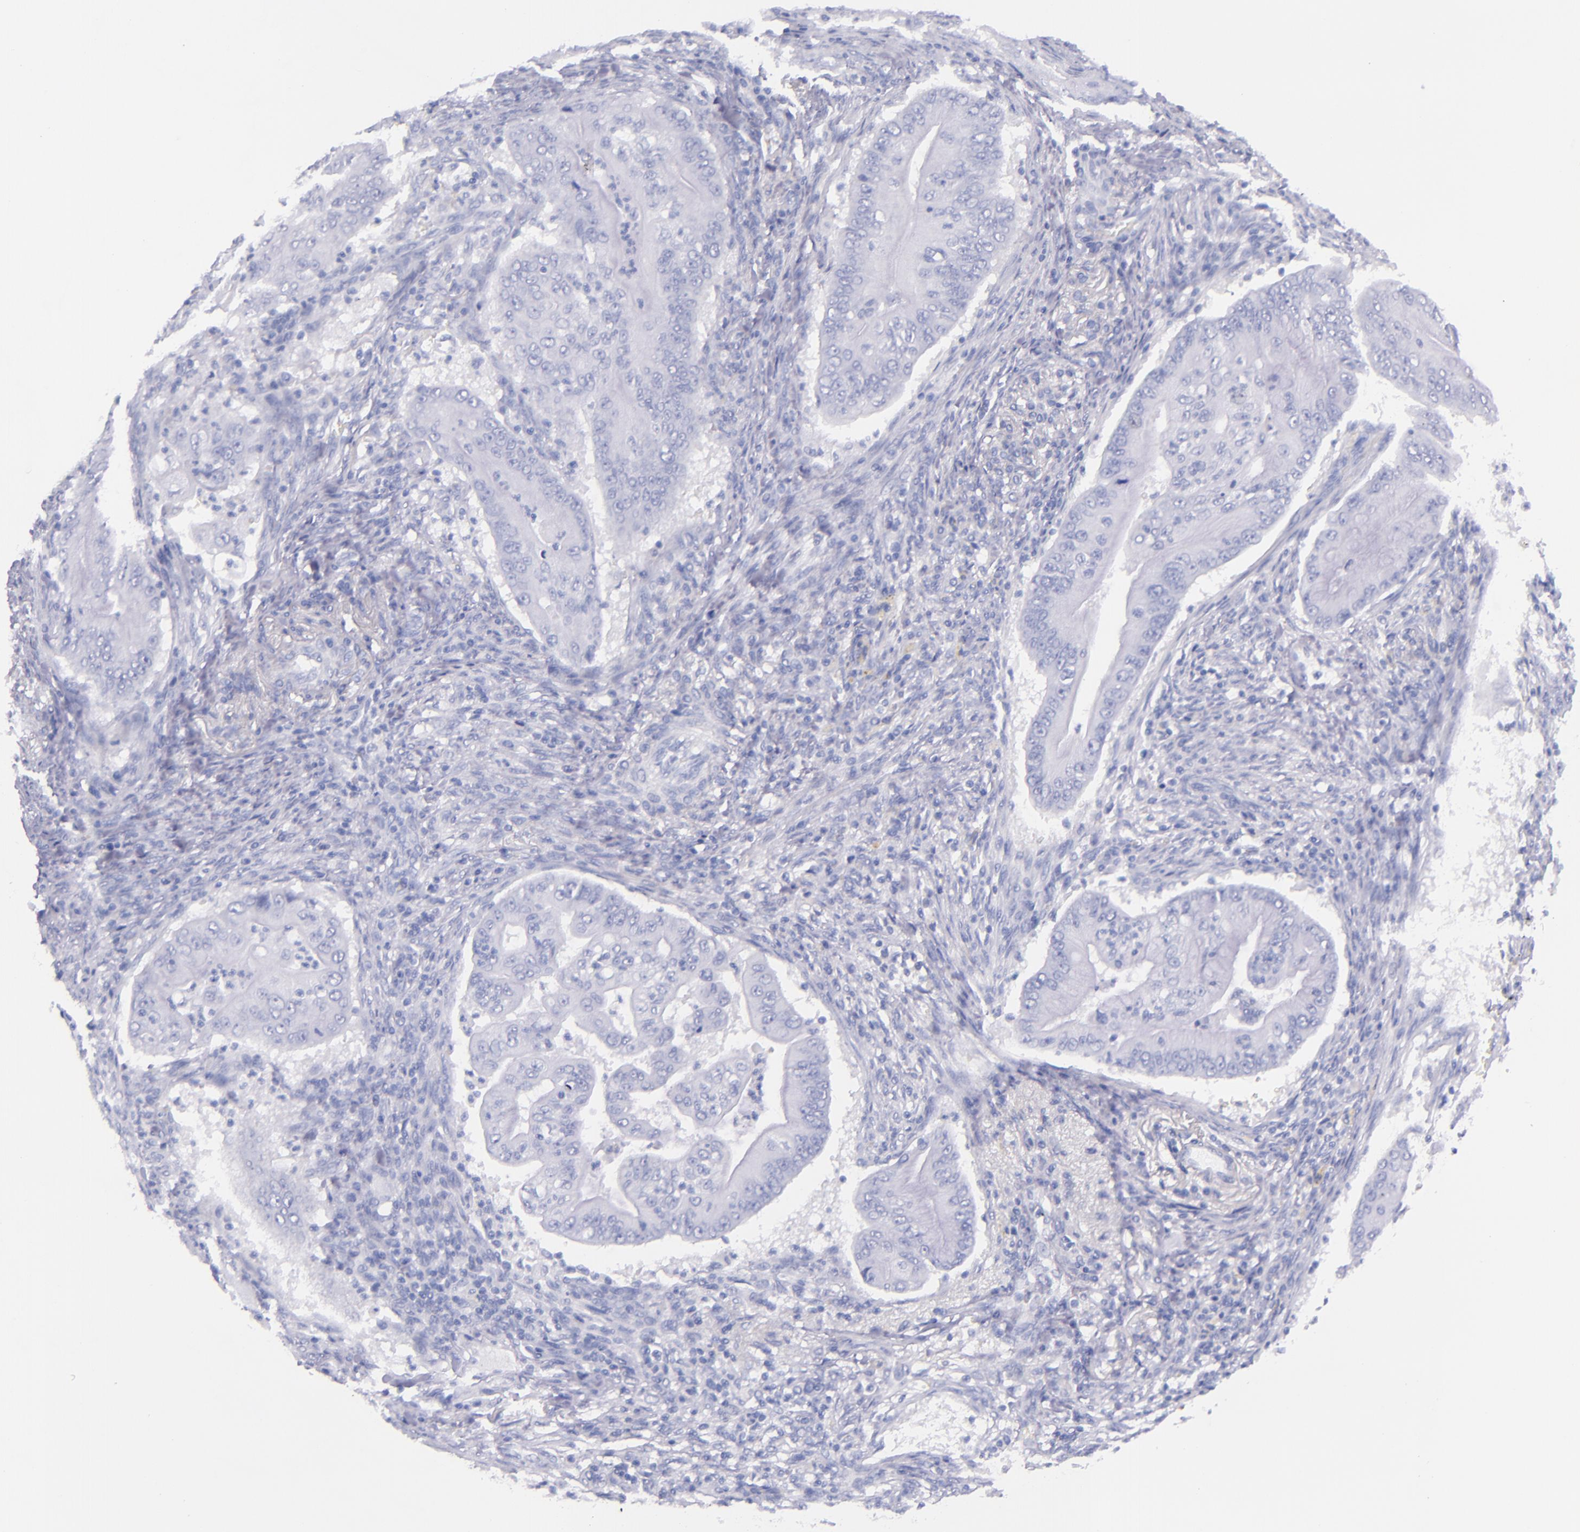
{"staining": {"intensity": "negative", "quantity": "none", "location": "none"}, "tissue": "pancreatic cancer", "cell_type": "Tumor cells", "image_type": "cancer", "snomed": [{"axis": "morphology", "description": "Adenocarcinoma, NOS"}, {"axis": "topography", "description": "Pancreas"}], "caption": "Histopathology image shows no significant protein positivity in tumor cells of pancreatic adenocarcinoma.", "gene": "SFTPB", "patient": {"sex": "male", "age": 62}}